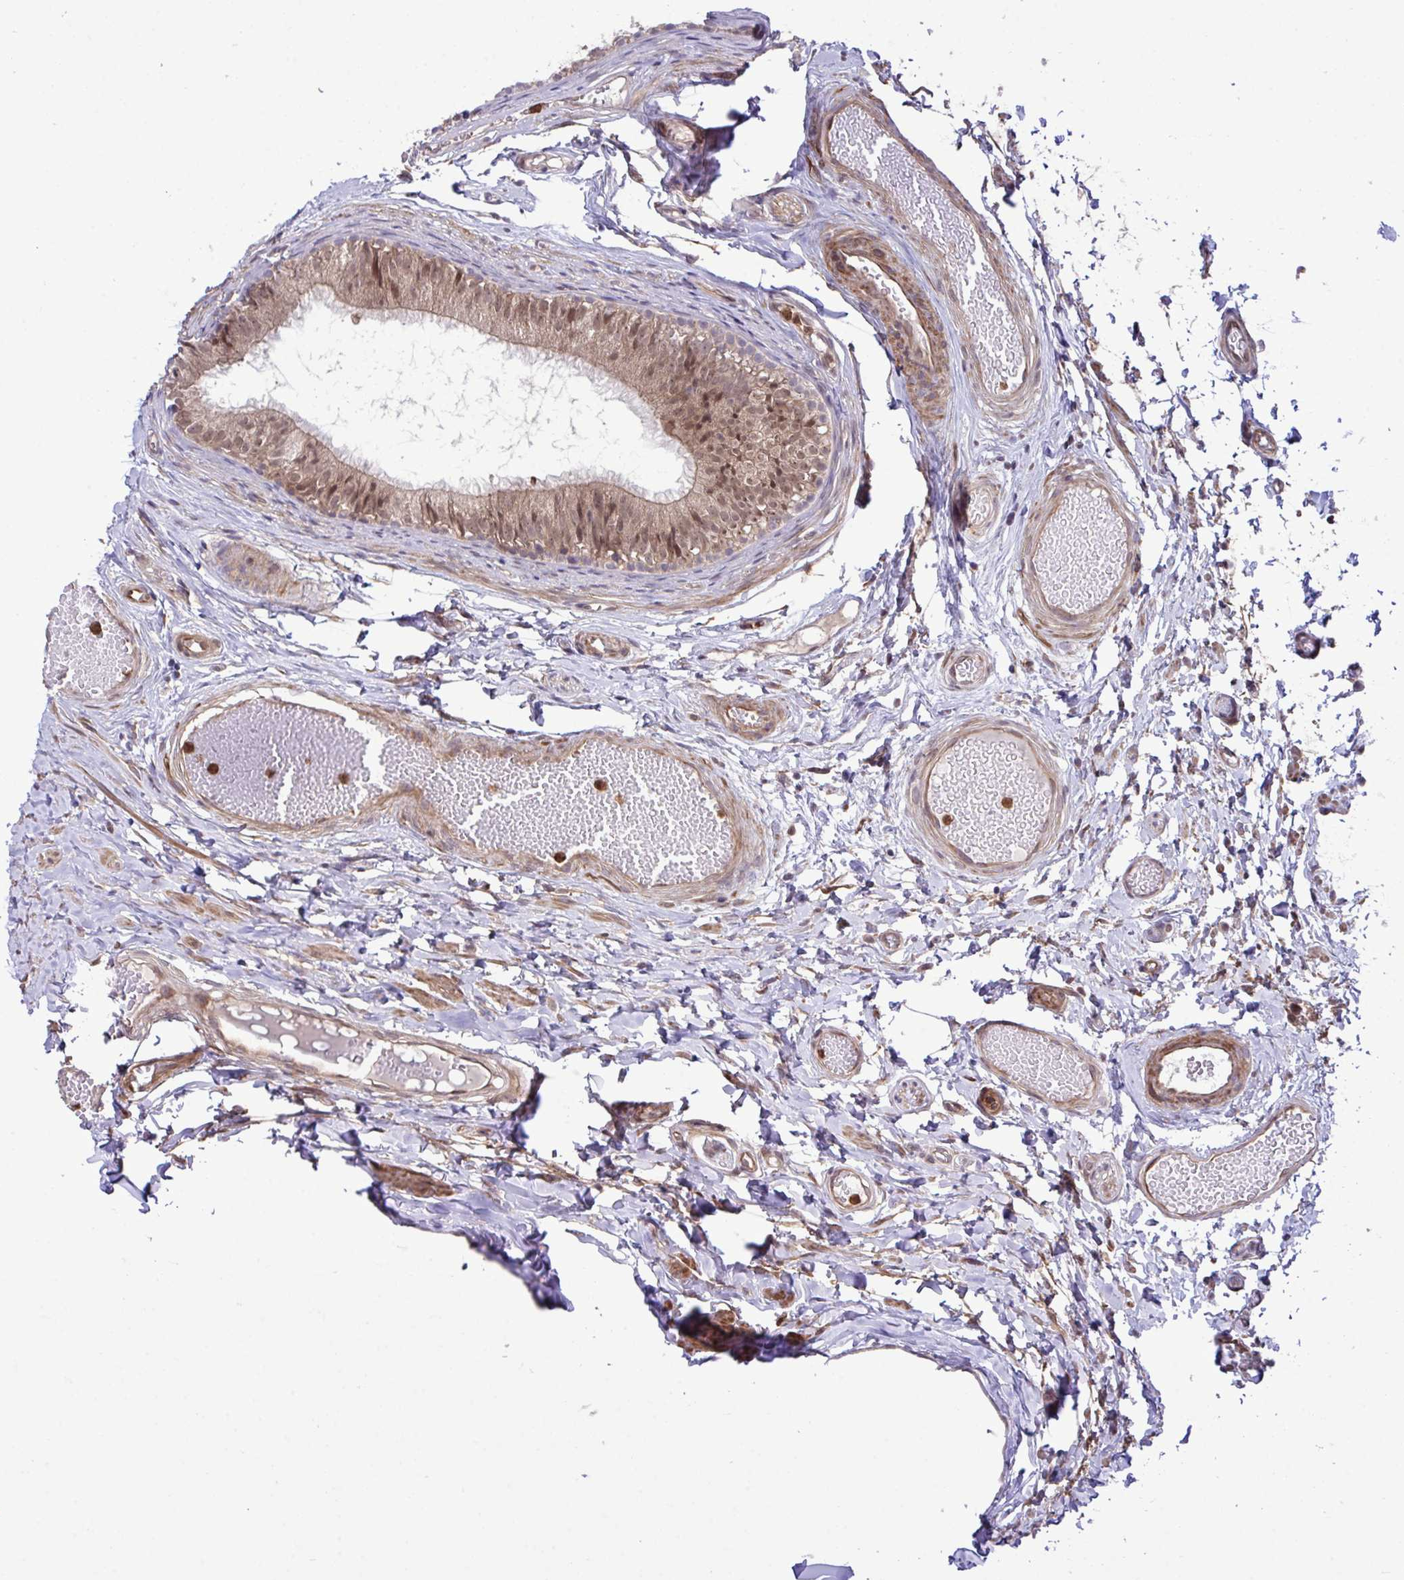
{"staining": {"intensity": "moderate", "quantity": ">75%", "location": "cytoplasmic/membranous,nuclear"}, "tissue": "epididymis", "cell_type": "Glandular cells", "image_type": "normal", "snomed": [{"axis": "morphology", "description": "Normal tissue, NOS"}, {"axis": "morphology", "description": "Seminoma, NOS"}, {"axis": "topography", "description": "Testis"}, {"axis": "topography", "description": "Epididymis"}], "caption": "A brown stain highlights moderate cytoplasmic/membranous,nuclear expression of a protein in glandular cells of unremarkable human epididymis. (DAB IHC, brown staining for protein, blue staining for nuclei).", "gene": "CMPK1", "patient": {"sex": "male", "age": 34}}